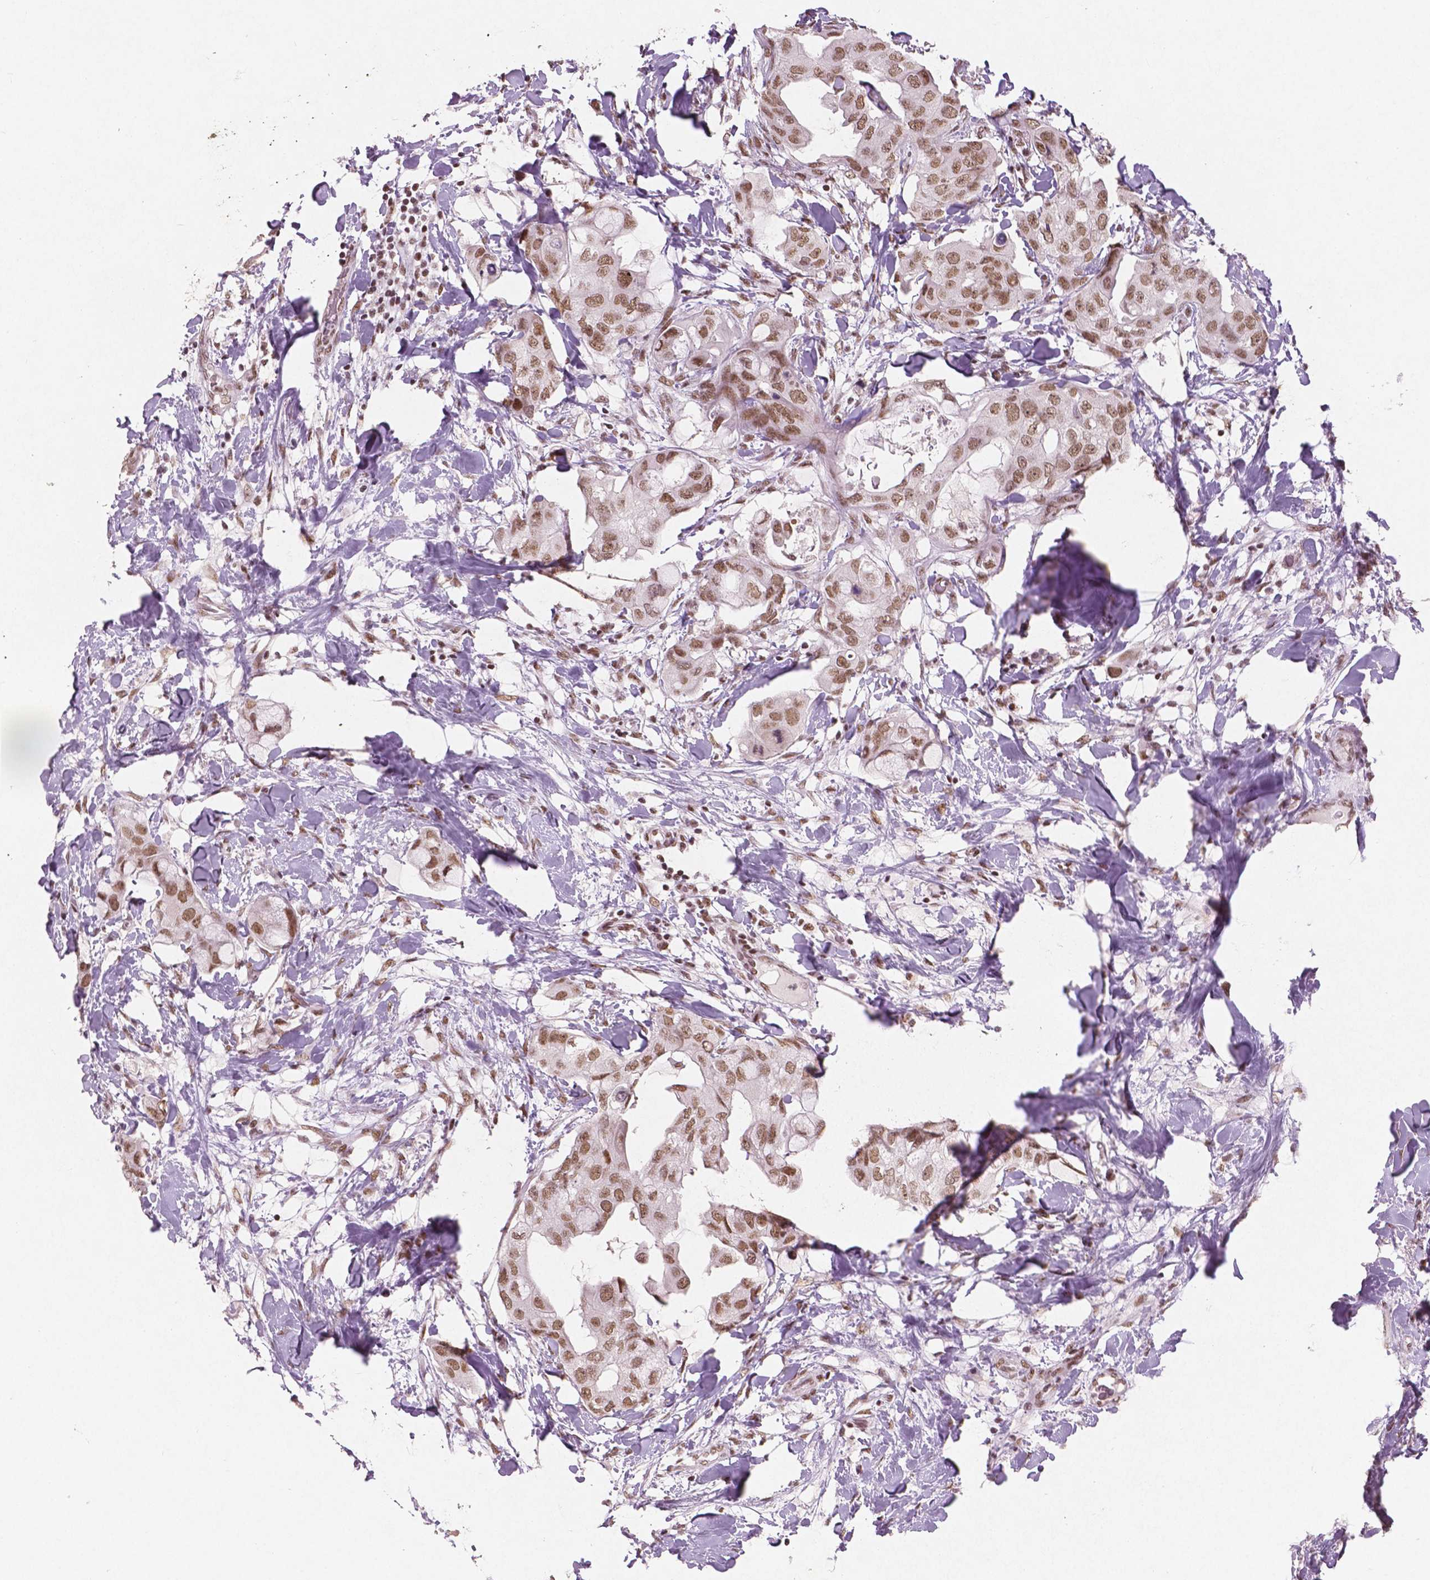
{"staining": {"intensity": "moderate", "quantity": ">75%", "location": "nuclear"}, "tissue": "breast cancer", "cell_type": "Tumor cells", "image_type": "cancer", "snomed": [{"axis": "morphology", "description": "Normal tissue, NOS"}, {"axis": "morphology", "description": "Duct carcinoma"}, {"axis": "topography", "description": "Breast"}], "caption": "This is an image of immunohistochemistry staining of breast cancer (invasive ductal carcinoma), which shows moderate staining in the nuclear of tumor cells.", "gene": "BRD4", "patient": {"sex": "female", "age": 40}}